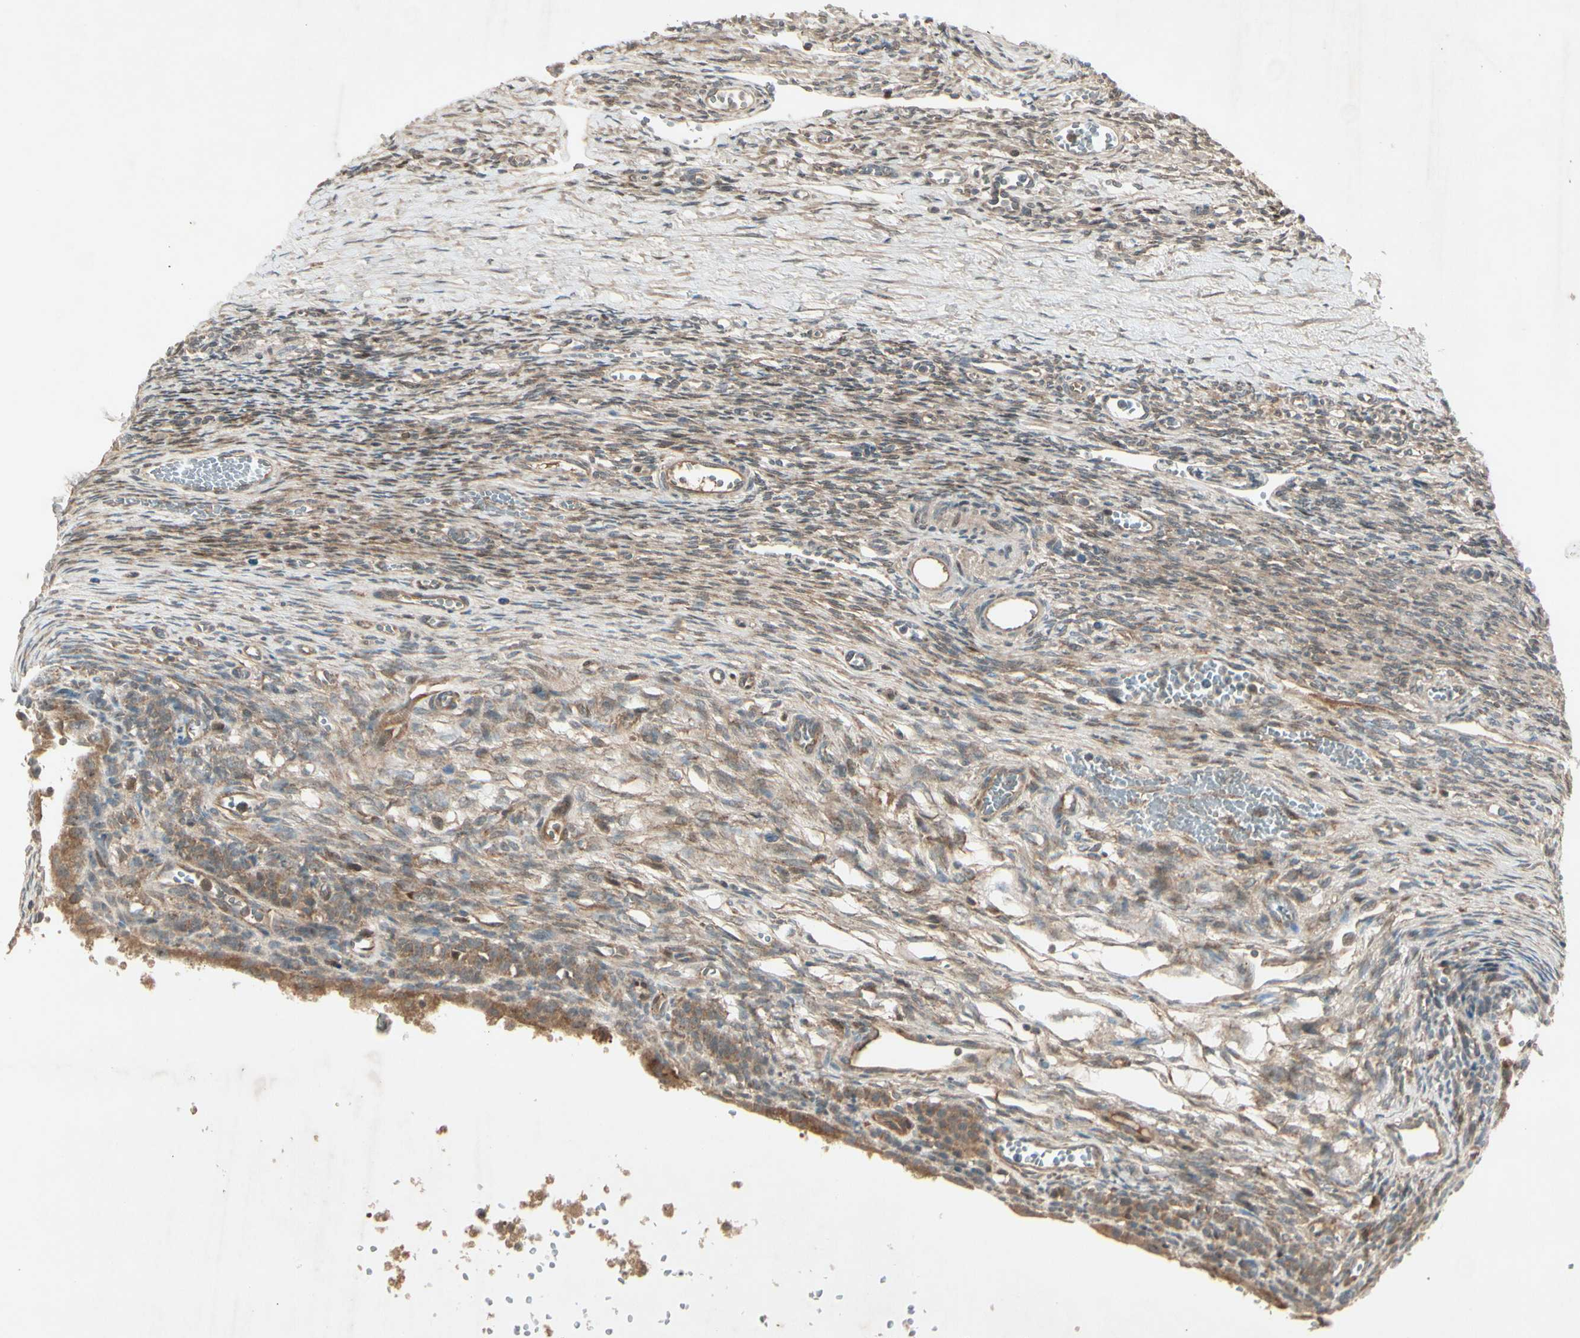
{"staining": {"intensity": "weak", "quantity": ">75%", "location": "cytoplasmic/membranous"}, "tissue": "ovary", "cell_type": "Follicle cells", "image_type": "normal", "snomed": [{"axis": "morphology", "description": "Normal tissue, NOS"}, {"axis": "topography", "description": "Ovary"}], "caption": "Ovary stained with a brown dye displays weak cytoplasmic/membranous positive expression in about >75% of follicle cells.", "gene": "FHDC1", "patient": {"sex": "female", "age": 33}}